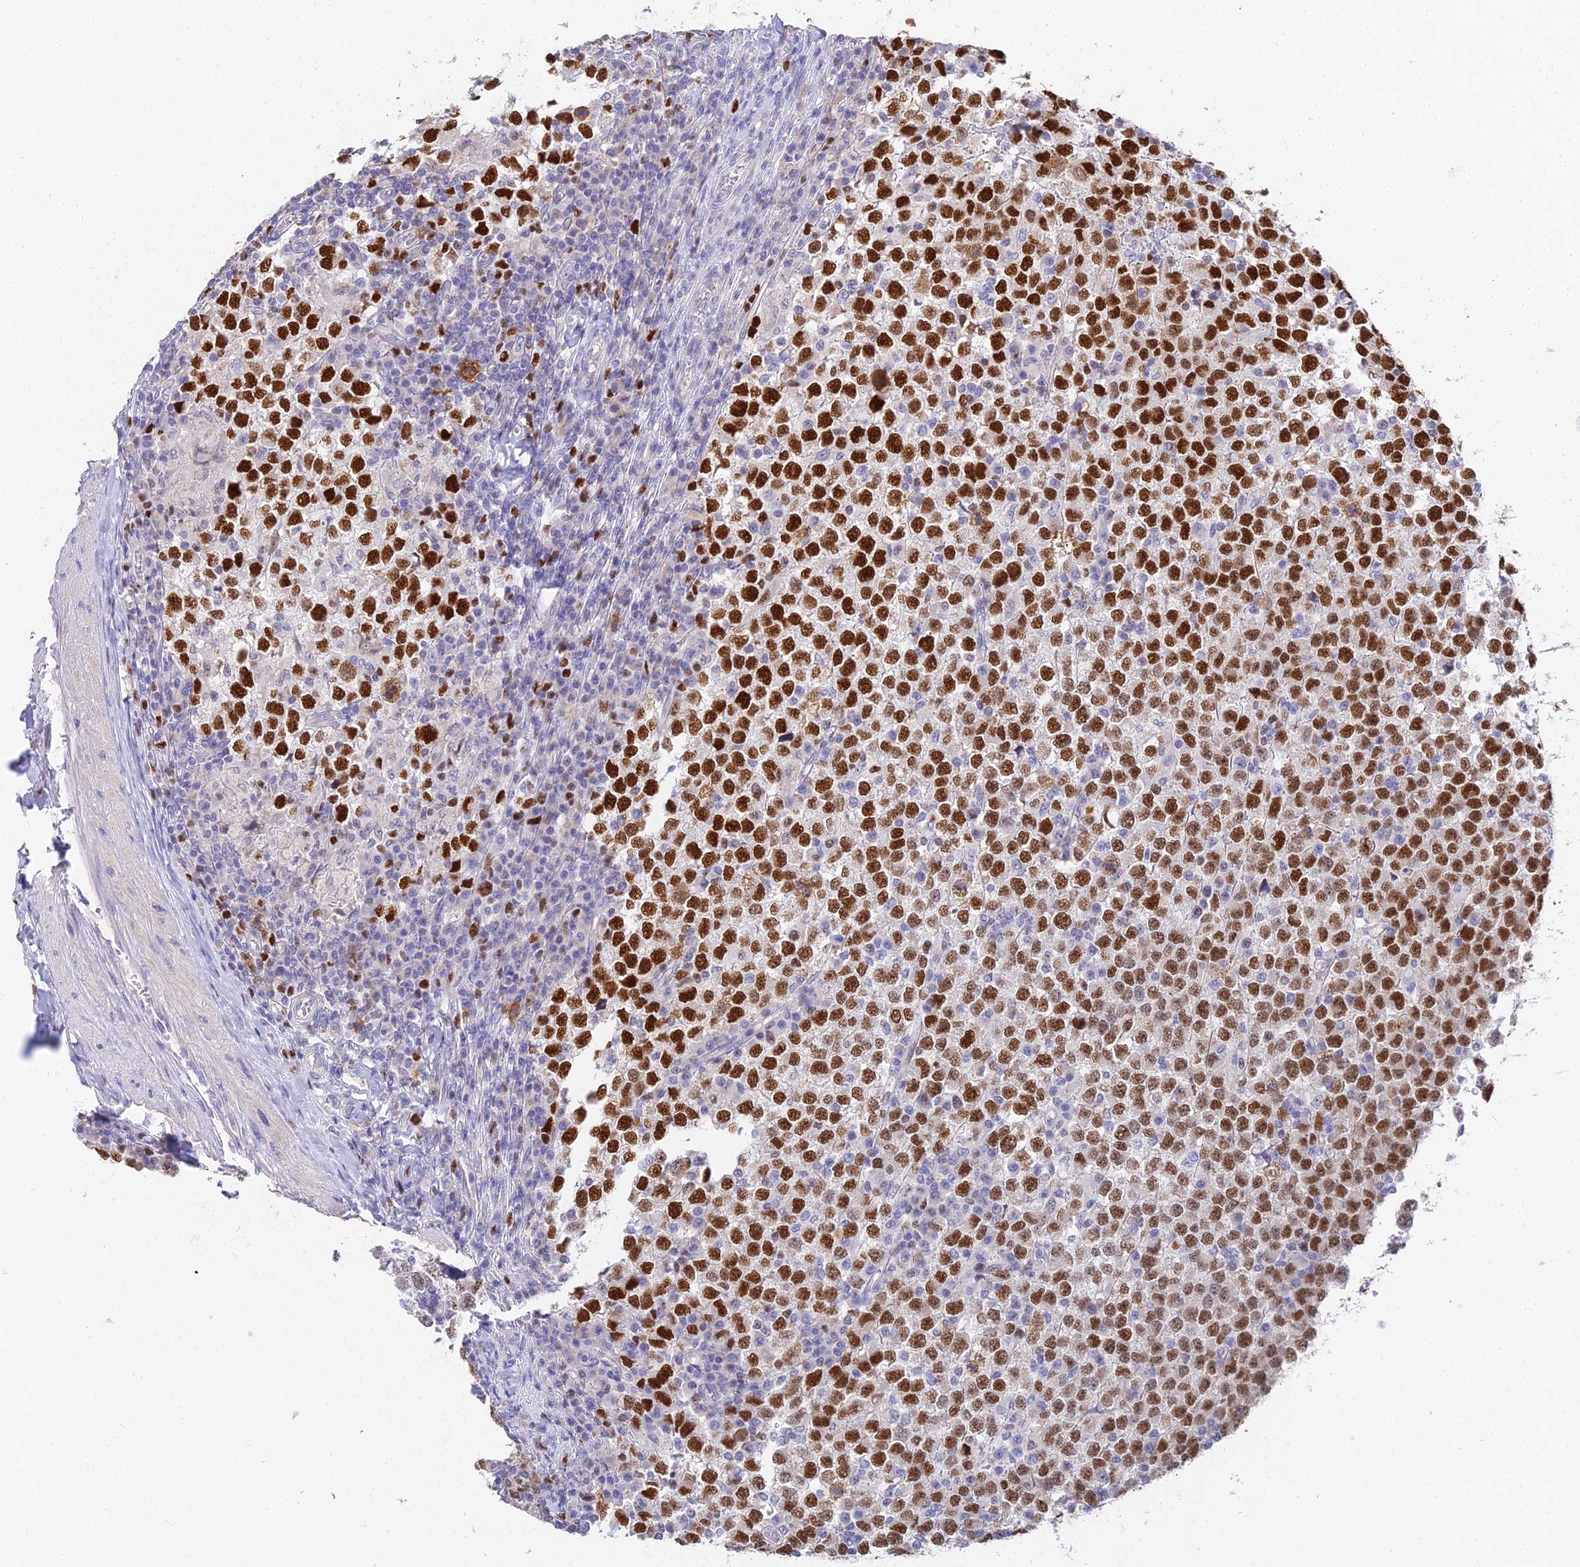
{"staining": {"intensity": "strong", "quantity": ">75%", "location": "nuclear"}, "tissue": "testis cancer", "cell_type": "Tumor cells", "image_type": "cancer", "snomed": [{"axis": "morphology", "description": "Seminoma, NOS"}, {"axis": "topography", "description": "Testis"}], "caption": "Testis cancer stained with a protein marker reveals strong staining in tumor cells.", "gene": "MCM2", "patient": {"sex": "male", "age": 65}}